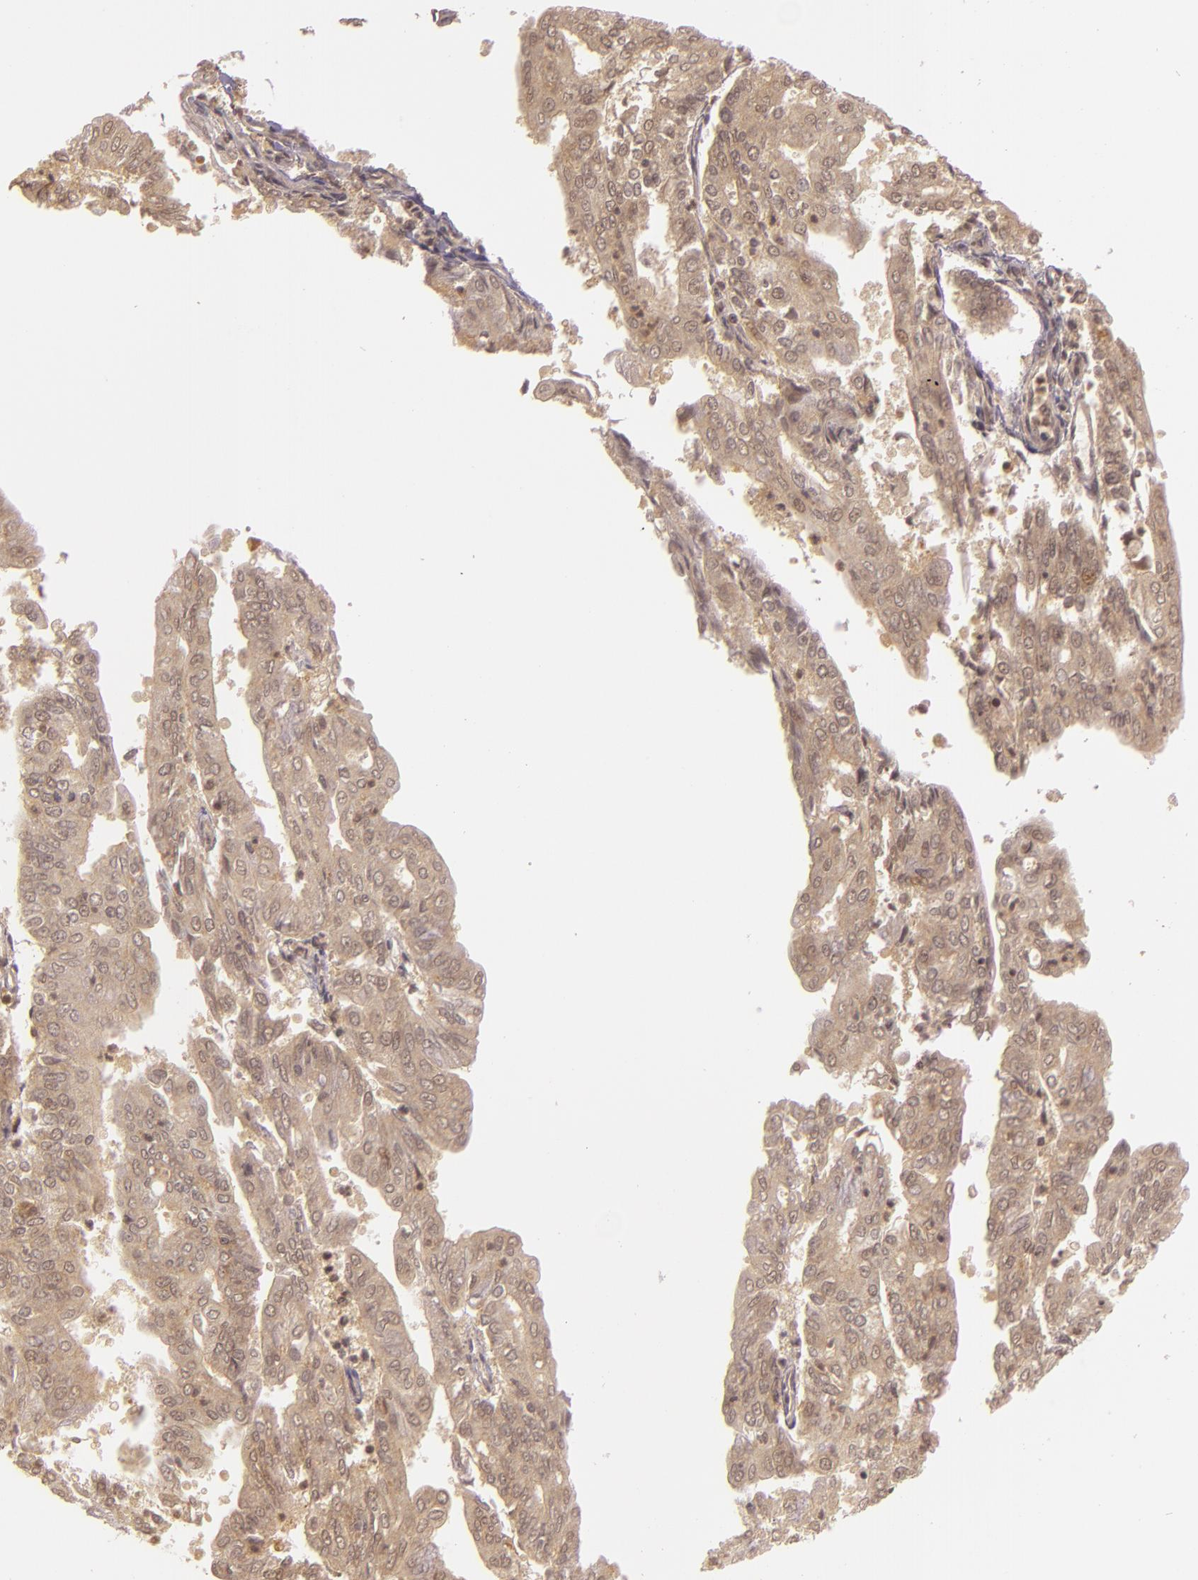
{"staining": {"intensity": "weak", "quantity": ">75%", "location": "cytoplasmic/membranous,nuclear"}, "tissue": "endometrial cancer", "cell_type": "Tumor cells", "image_type": "cancer", "snomed": [{"axis": "morphology", "description": "Adenocarcinoma, NOS"}, {"axis": "topography", "description": "Endometrium"}], "caption": "The immunohistochemical stain highlights weak cytoplasmic/membranous and nuclear positivity in tumor cells of endometrial adenocarcinoma tissue.", "gene": "TXNRD2", "patient": {"sex": "female", "age": 79}}